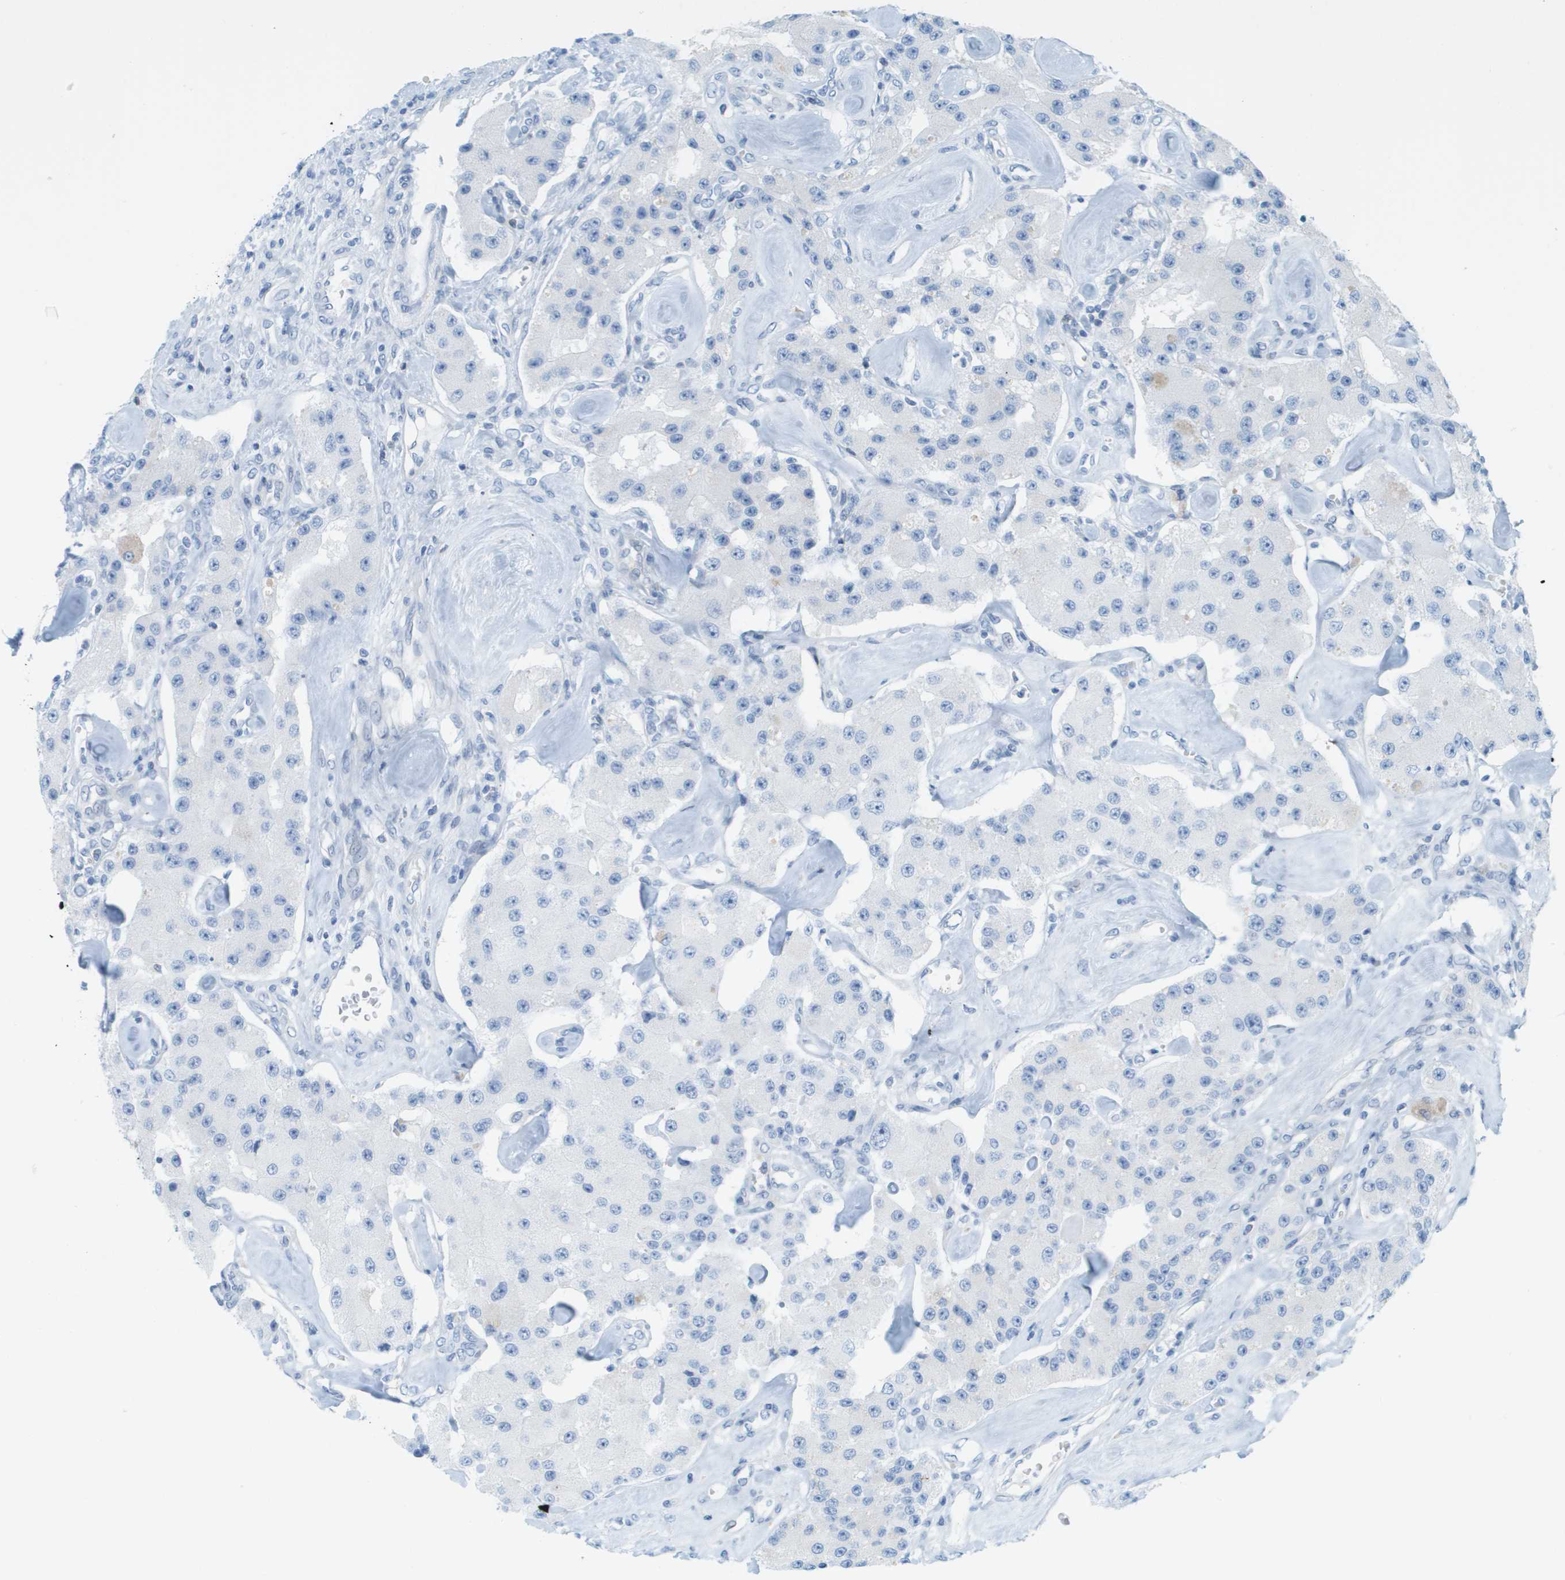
{"staining": {"intensity": "negative", "quantity": "none", "location": "none"}, "tissue": "carcinoid", "cell_type": "Tumor cells", "image_type": "cancer", "snomed": [{"axis": "morphology", "description": "Carcinoid, malignant, NOS"}, {"axis": "topography", "description": "Pancreas"}], "caption": "Human carcinoid (malignant) stained for a protein using immunohistochemistry displays no expression in tumor cells.", "gene": "CUL9", "patient": {"sex": "male", "age": 41}}